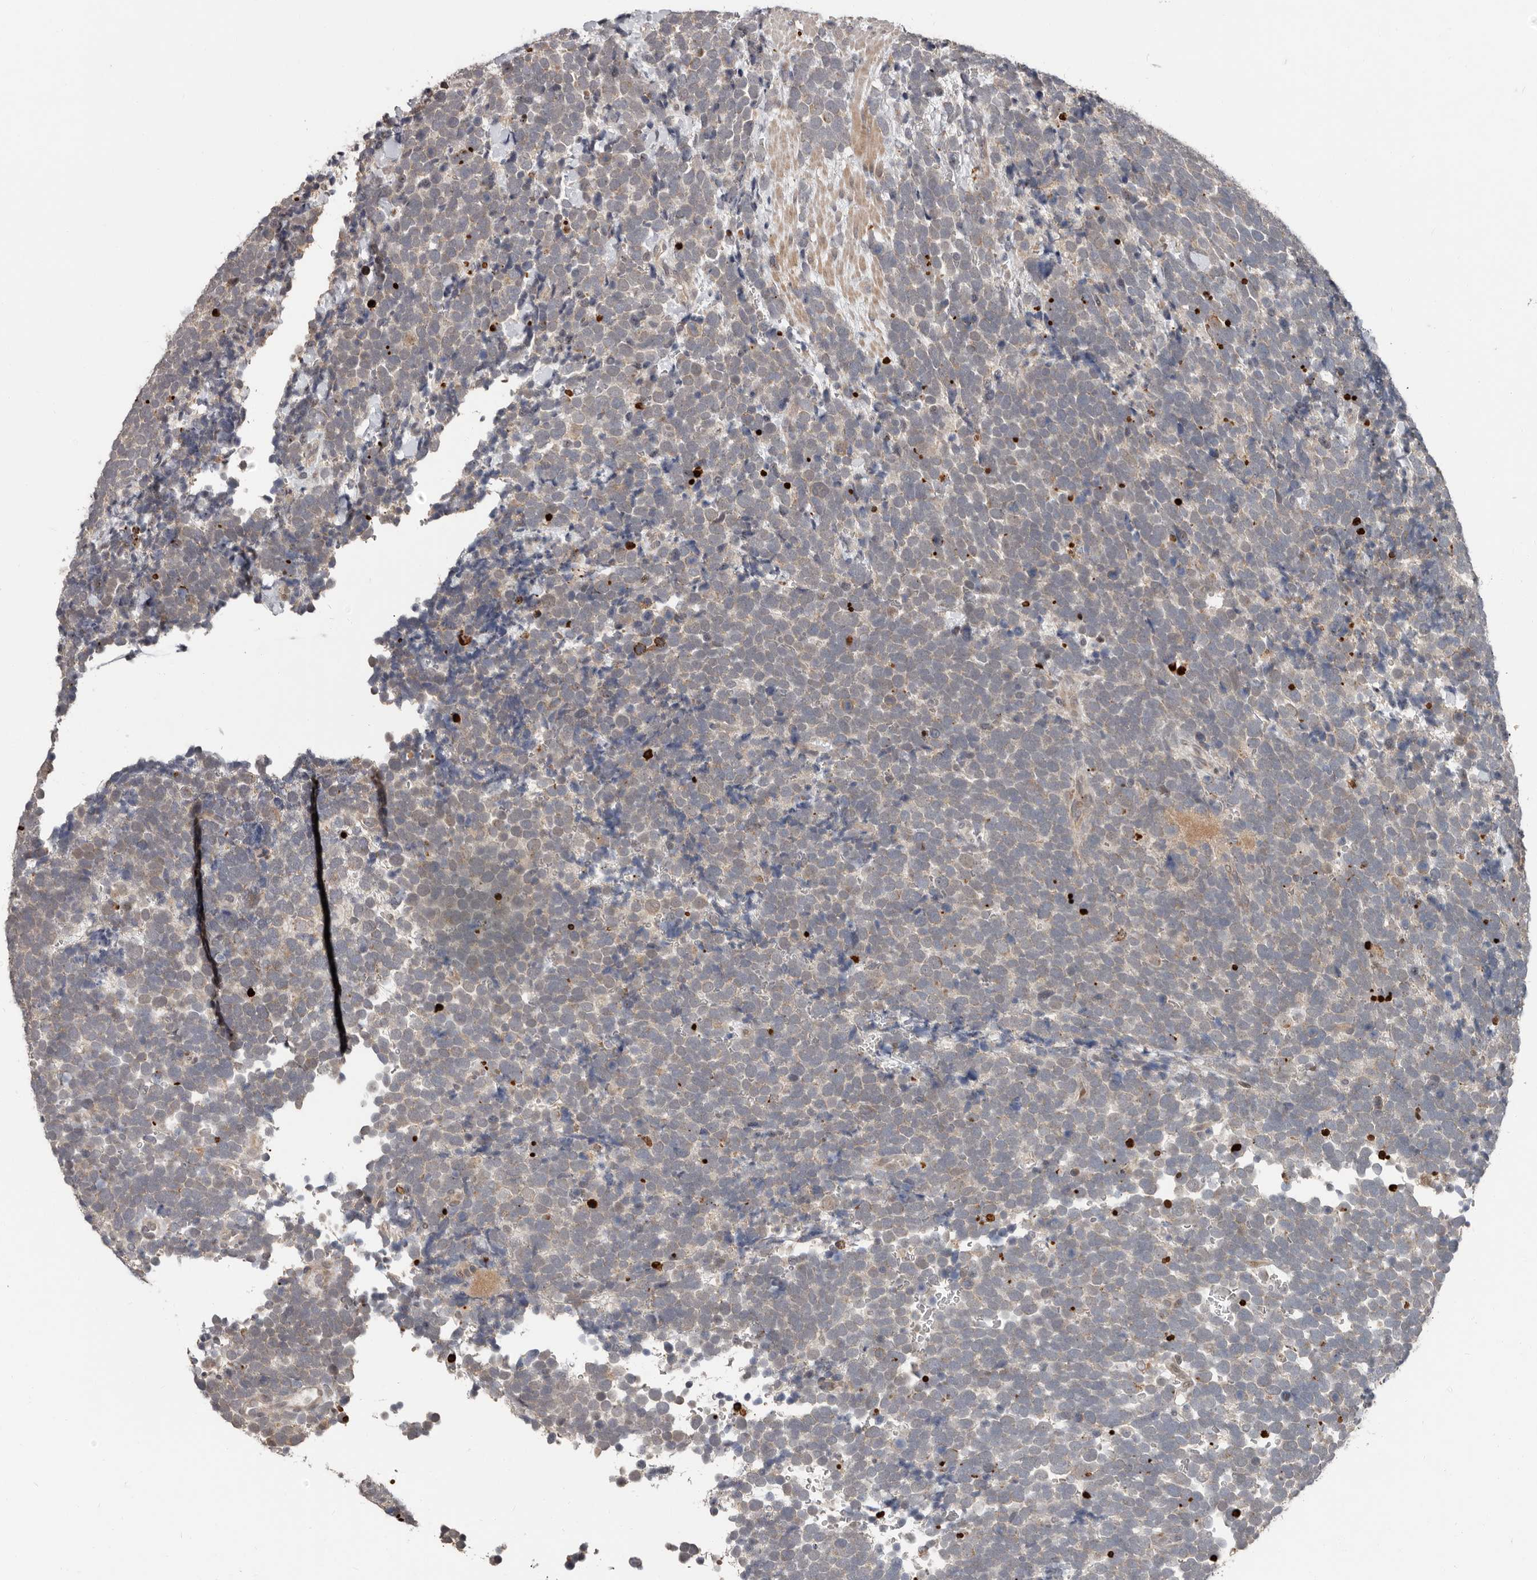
{"staining": {"intensity": "negative", "quantity": "none", "location": "none"}, "tissue": "urothelial cancer", "cell_type": "Tumor cells", "image_type": "cancer", "snomed": [{"axis": "morphology", "description": "Urothelial carcinoma, High grade"}, {"axis": "topography", "description": "Urinary bladder"}], "caption": "The photomicrograph shows no staining of tumor cells in urothelial cancer.", "gene": "APOL6", "patient": {"sex": "female", "age": 82}}